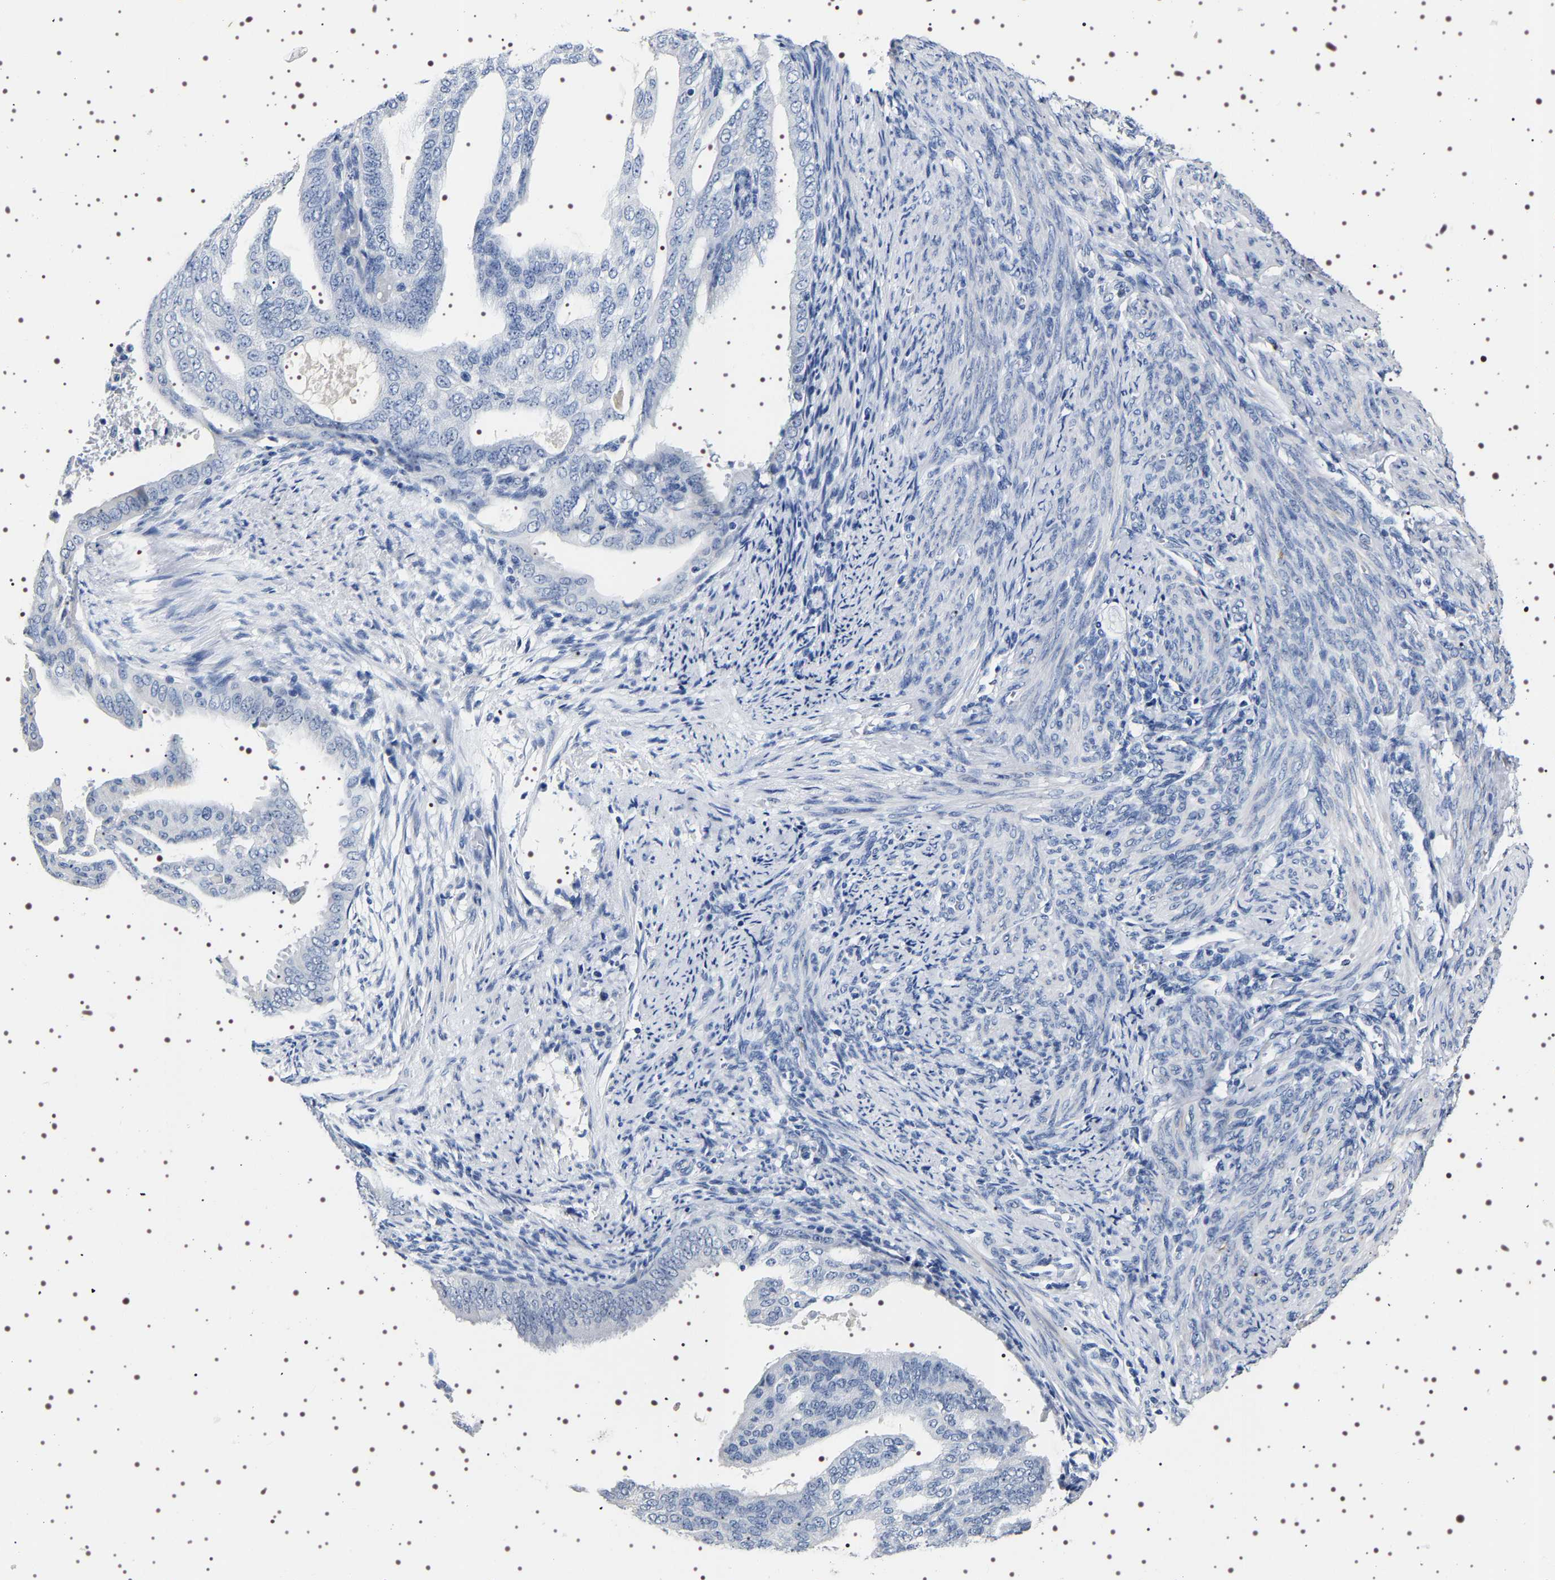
{"staining": {"intensity": "negative", "quantity": "none", "location": "none"}, "tissue": "endometrial cancer", "cell_type": "Tumor cells", "image_type": "cancer", "snomed": [{"axis": "morphology", "description": "Adenocarcinoma, NOS"}, {"axis": "topography", "description": "Endometrium"}], "caption": "The photomicrograph demonstrates no significant expression in tumor cells of endometrial cancer.", "gene": "UBQLN3", "patient": {"sex": "female", "age": 58}}